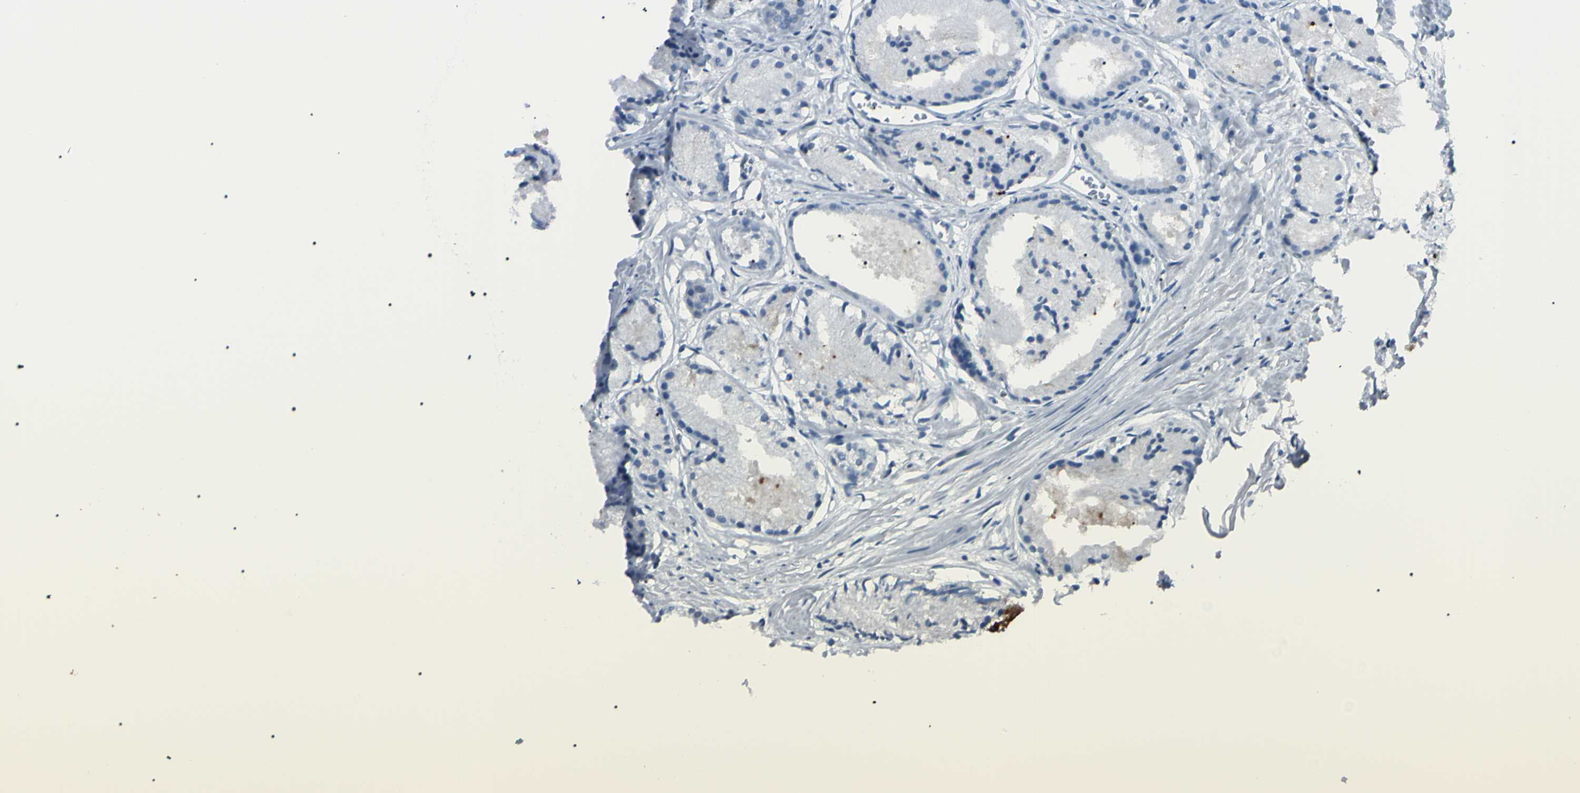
{"staining": {"intensity": "moderate", "quantity": "<25%", "location": "cytoplasmic/membranous"}, "tissue": "prostate cancer", "cell_type": "Tumor cells", "image_type": "cancer", "snomed": [{"axis": "morphology", "description": "Adenocarcinoma, Low grade"}, {"axis": "topography", "description": "Prostate"}], "caption": "Prostate cancer (low-grade adenocarcinoma) stained with a brown dye demonstrates moderate cytoplasmic/membranous positive staining in approximately <25% of tumor cells.", "gene": "FOLH1", "patient": {"sex": "male", "age": 72}}